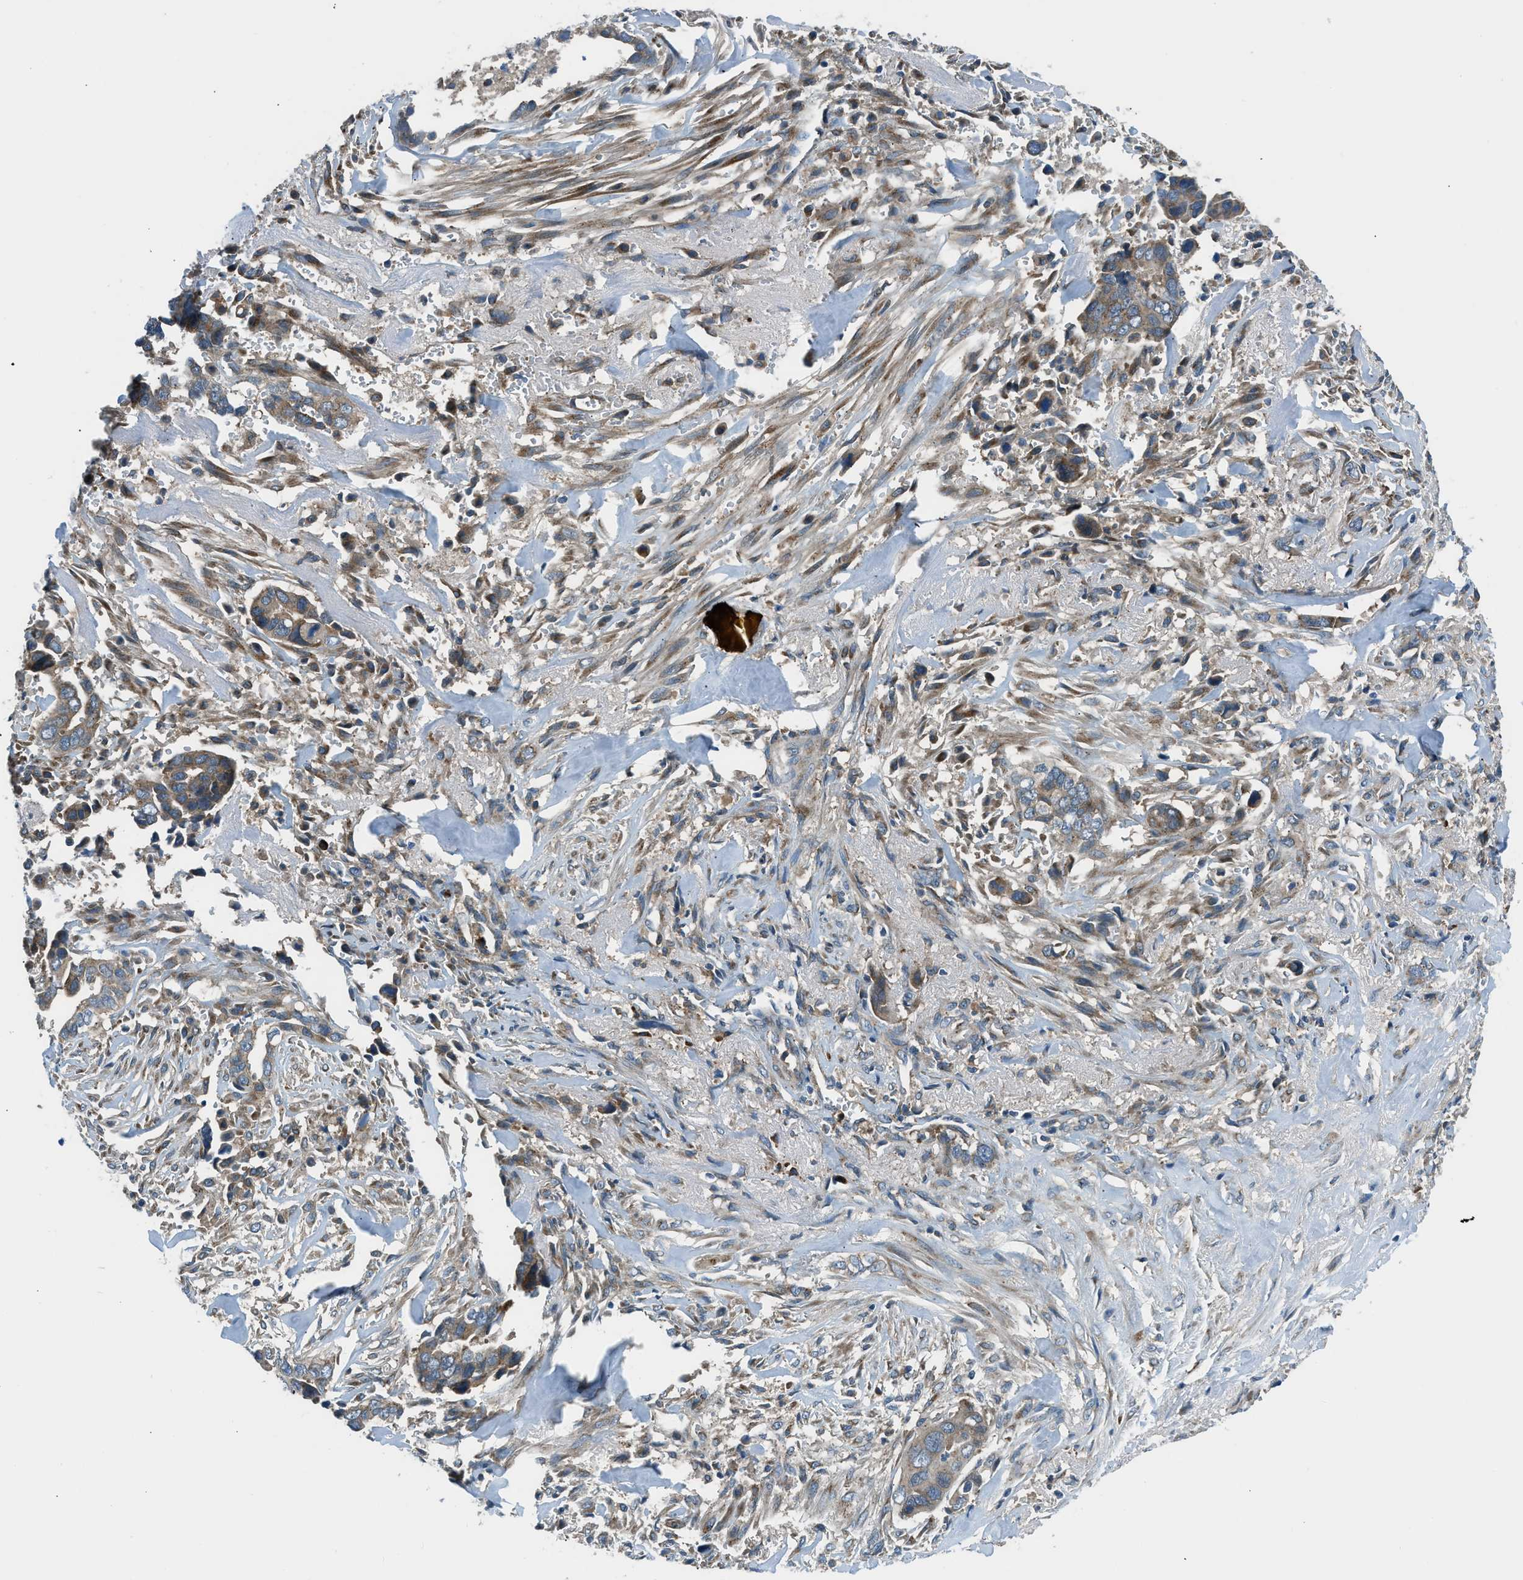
{"staining": {"intensity": "moderate", "quantity": ">75%", "location": "cytoplasmic/membranous"}, "tissue": "liver cancer", "cell_type": "Tumor cells", "image_type": "cancer", "snomed": [{"axis": "morphology", "description": "Cholangiocarcinoma"}, {"axis": "topography", "description": "Liver"}], "caption": "A brown stain shows moderate cytoplasmic/membranous expression of a protein in cholangiocarcinoma (liver) tumor cells.", "gene": "EDARADD", "patient": {"sex": "female", "age": 79}}